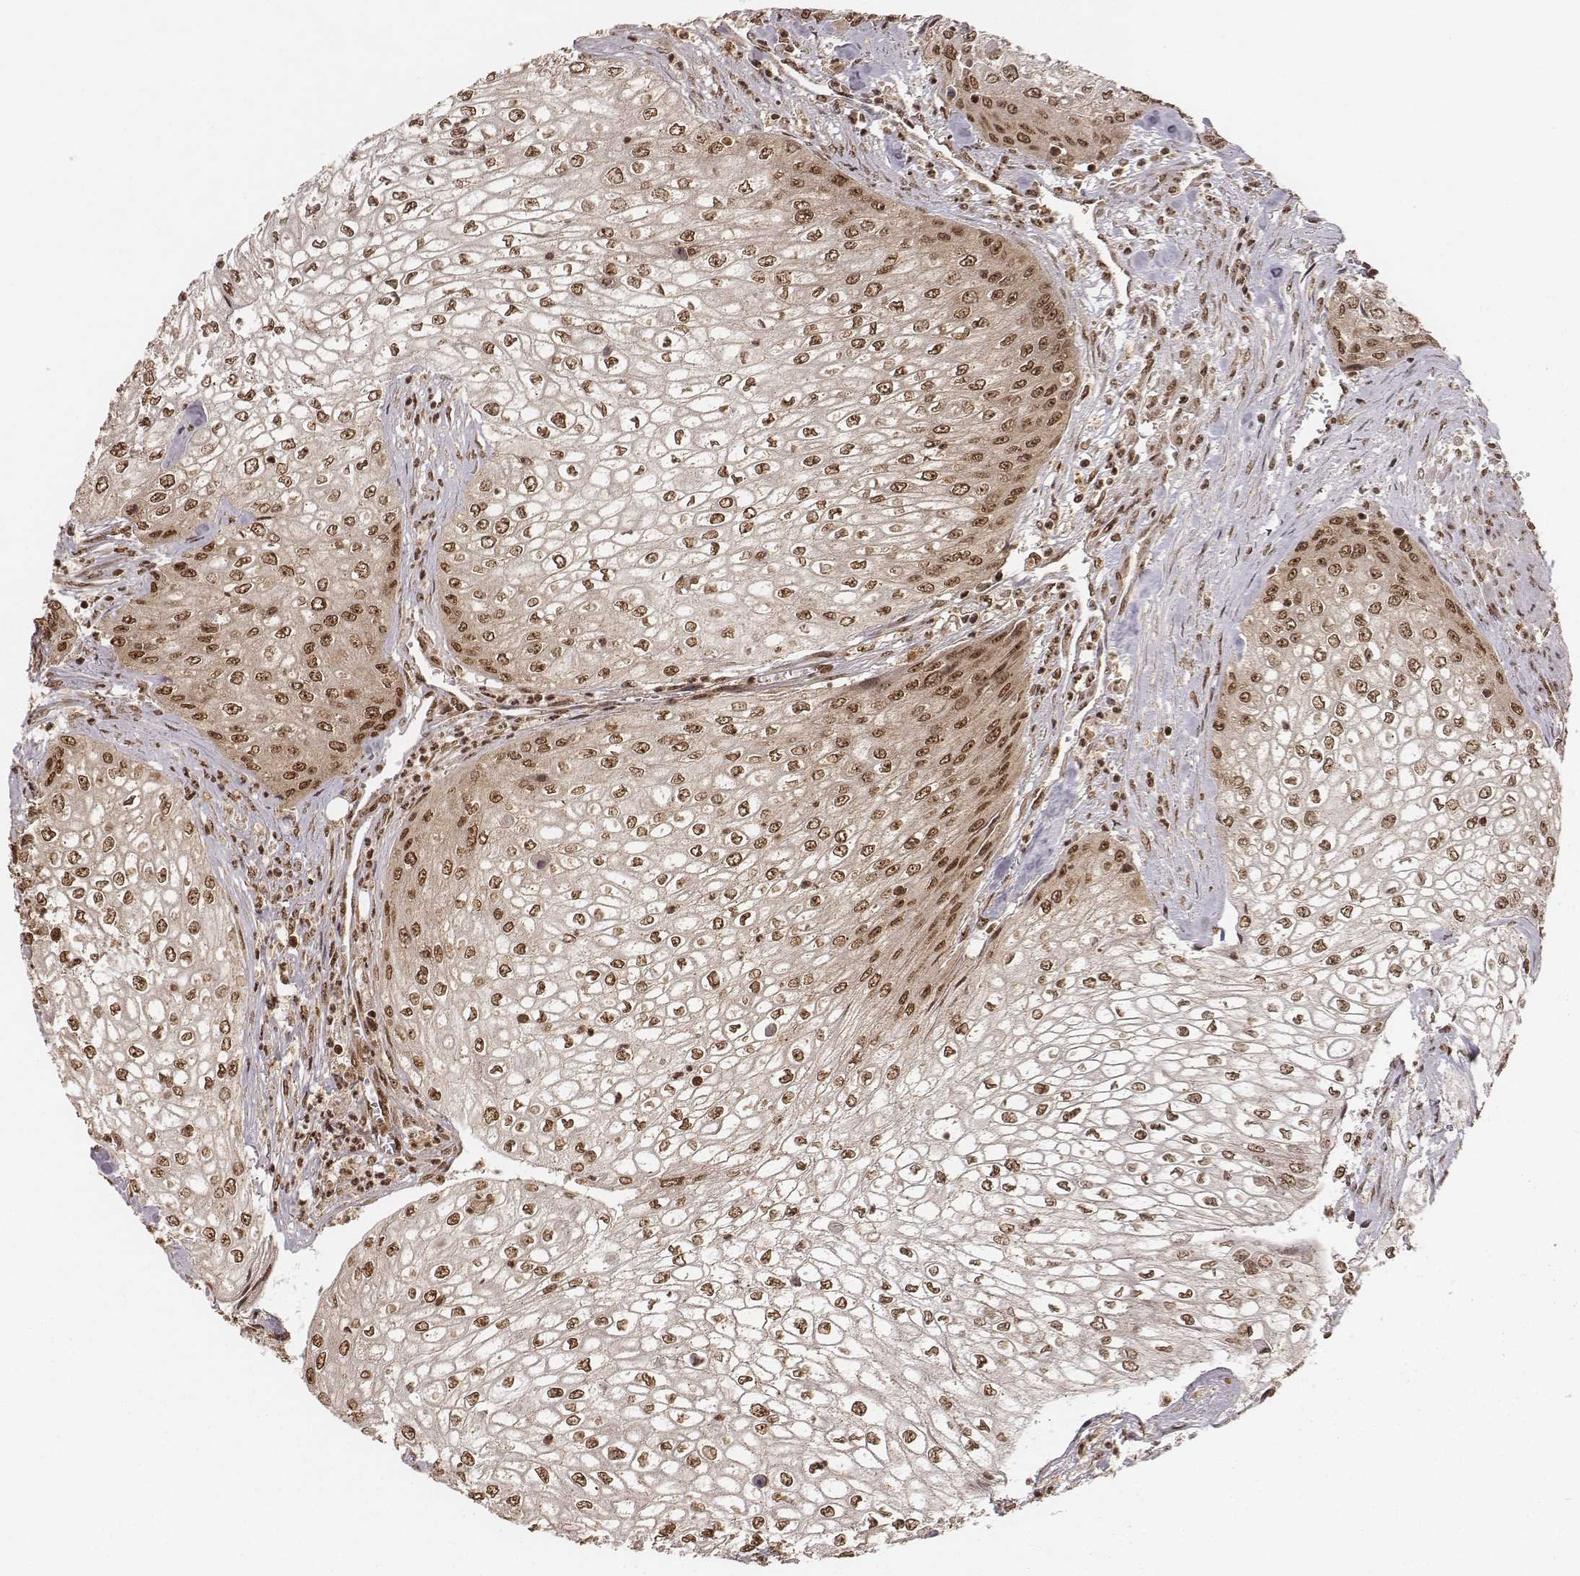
{"staining": {"intensity": "moderate", "quantity": ">75%", "location": "nuclear"}, "tissue": "urothelial cancer", "cell_type": "Tumor cells", "image_type": "cancer", "snomed": [{"axis": "morphology", "description": "Urothelial carcinoma, High grade"}, {"axis": "topography", "description": "Urinary bladder"}], "caption": "Immunohistochemical staining of human urothelial cancer shows medium levels of moderate nuclear protein staining in about >75% of tumor cells.", "gene": "NFX1", "patient": {"sex": "male", "age": 62}}